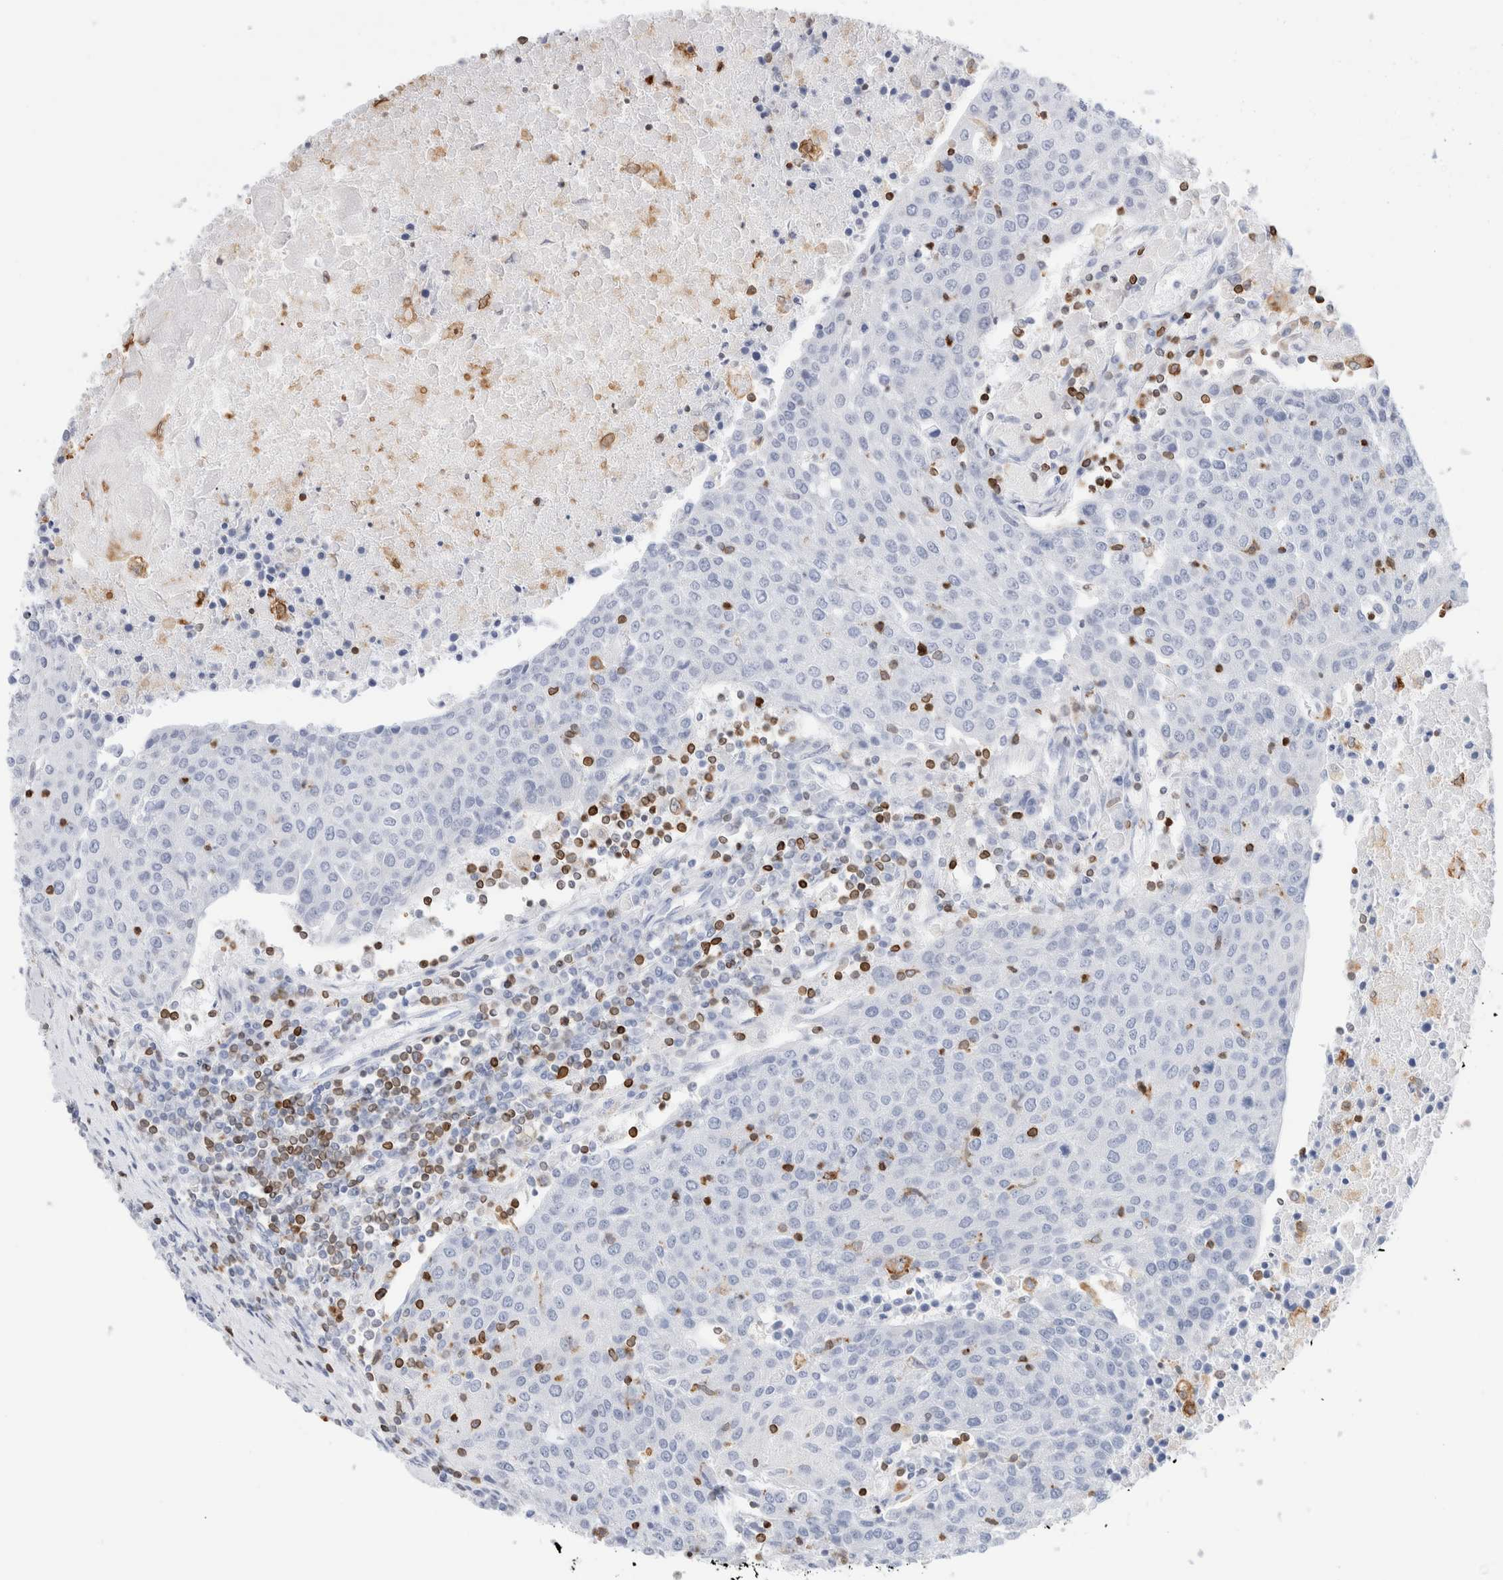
{"staining": {"intensity": "negative", "quantity": "none", "location": "none"}, "tissue": "urothelial cancer", "cell_type": "Tumor cells", "image_type": "cancer", "snomed": [{"axis": "morphology", "description": "Urothelial carcinoma, High grade"}, {"axis": "topography", "description": "Urinary bladder"}], "caption": "Urothelial carcinoma (high-grade) was stained to show a protein in brown. There is no significant staining in tumor cells. The staining was performed using DAB to visualize the protein expression in brown, while the nuclei were stained in blue with hematoxylin (Magnification: 20x).", "gene": "ALOX5AP", "patient": {"sex": "female", "age": 85}}